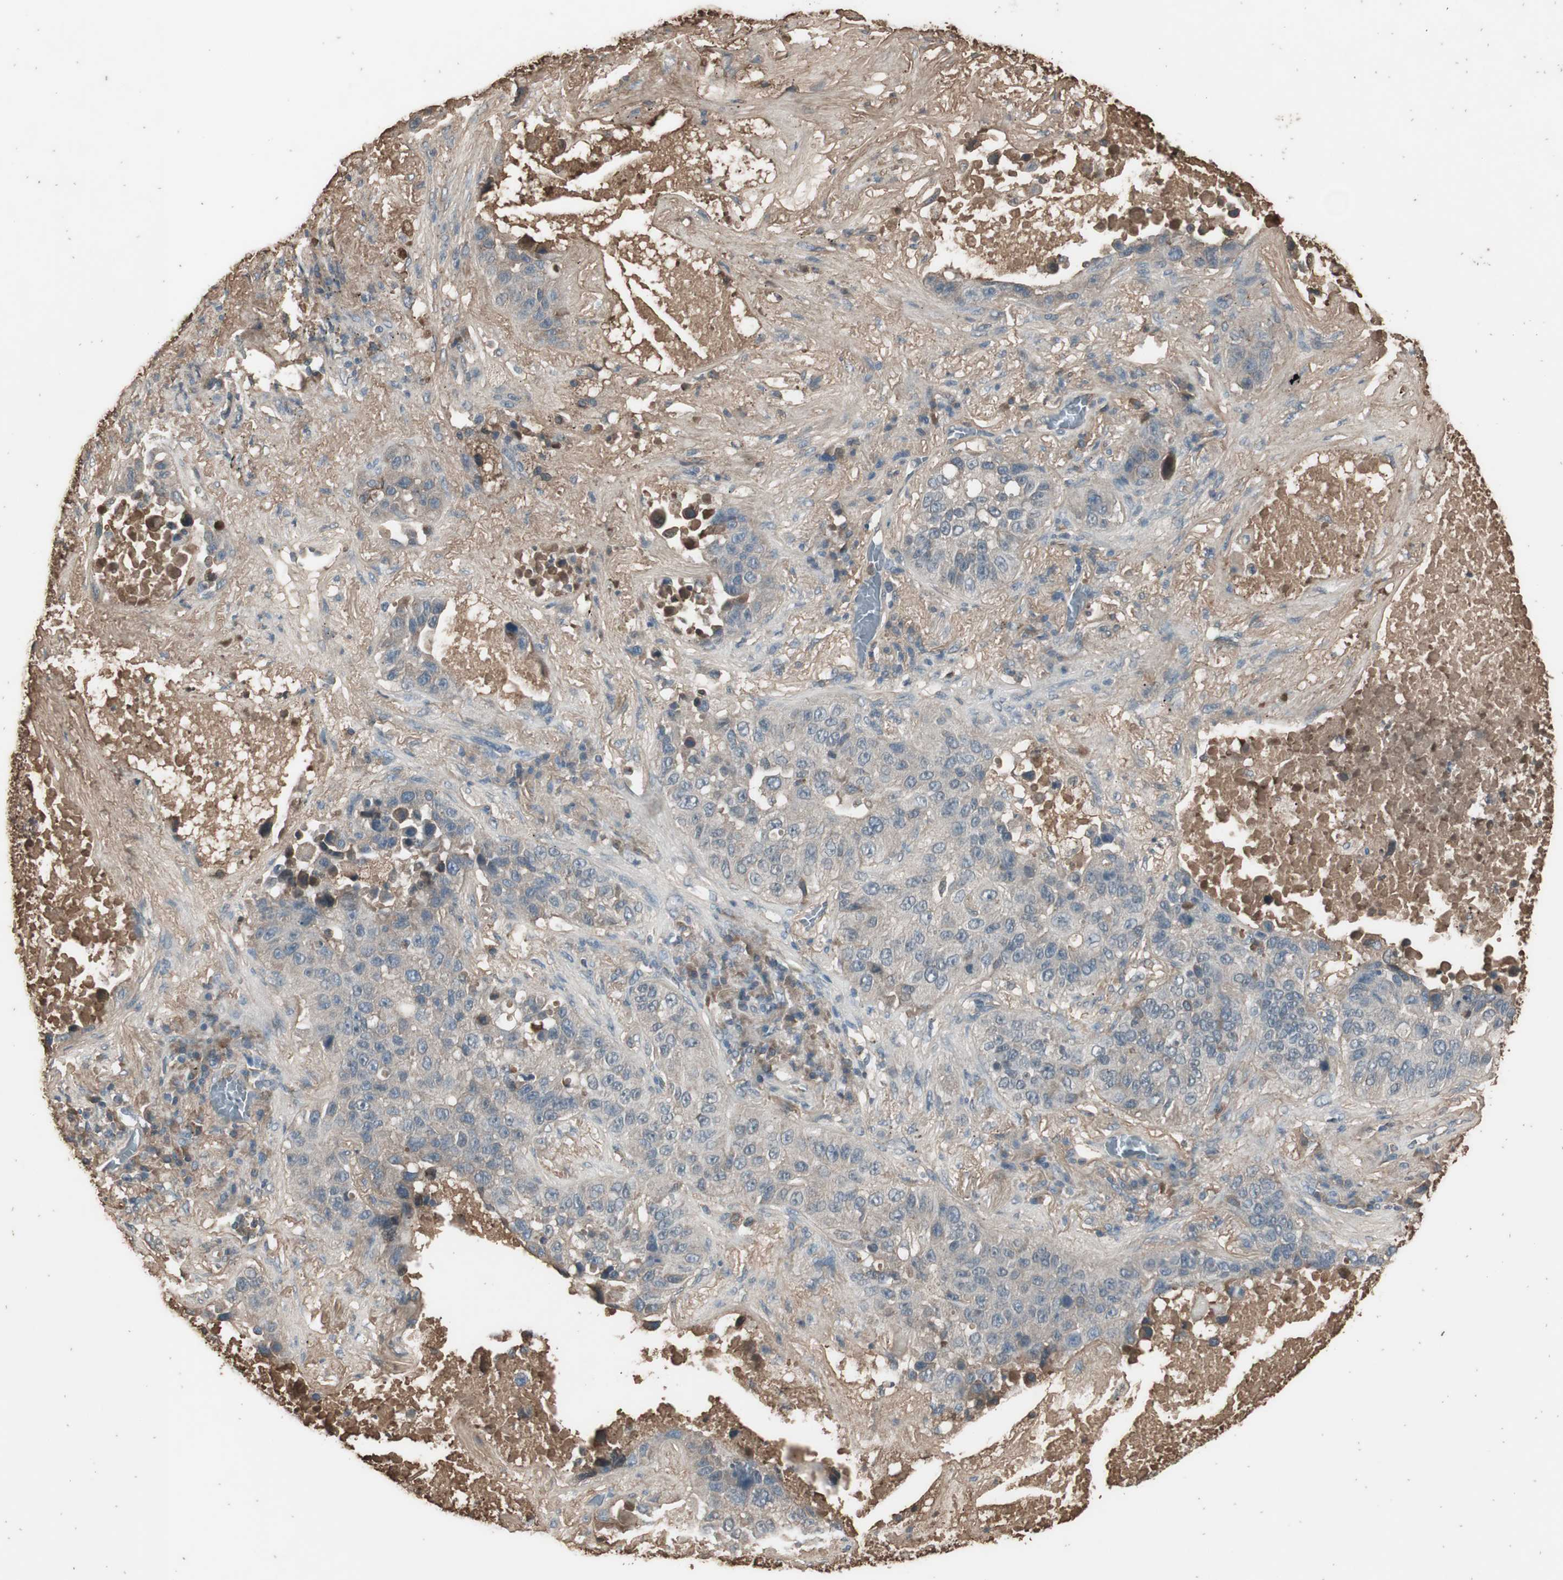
{"staining": {"intensity": "negative", "quantity": "none", "location": "none"}, "tissue": "lung cancer", "cell_type": "Tumor cells", "image_type": "cancer", "snomed": [{"axis": "morphology", "description": "Squamous cell carcinoma, NOS"}, {"axis": "topography", "description": "Lung"}], "caption": "The histopathology image shows no staining of tumor cells in lung cancer. (DAB (3,3'-diaminobenzidine) immunohistochemistry, high magnification).", "gene": "MMP14", "patient": {"sex": "male", "age": 57}}